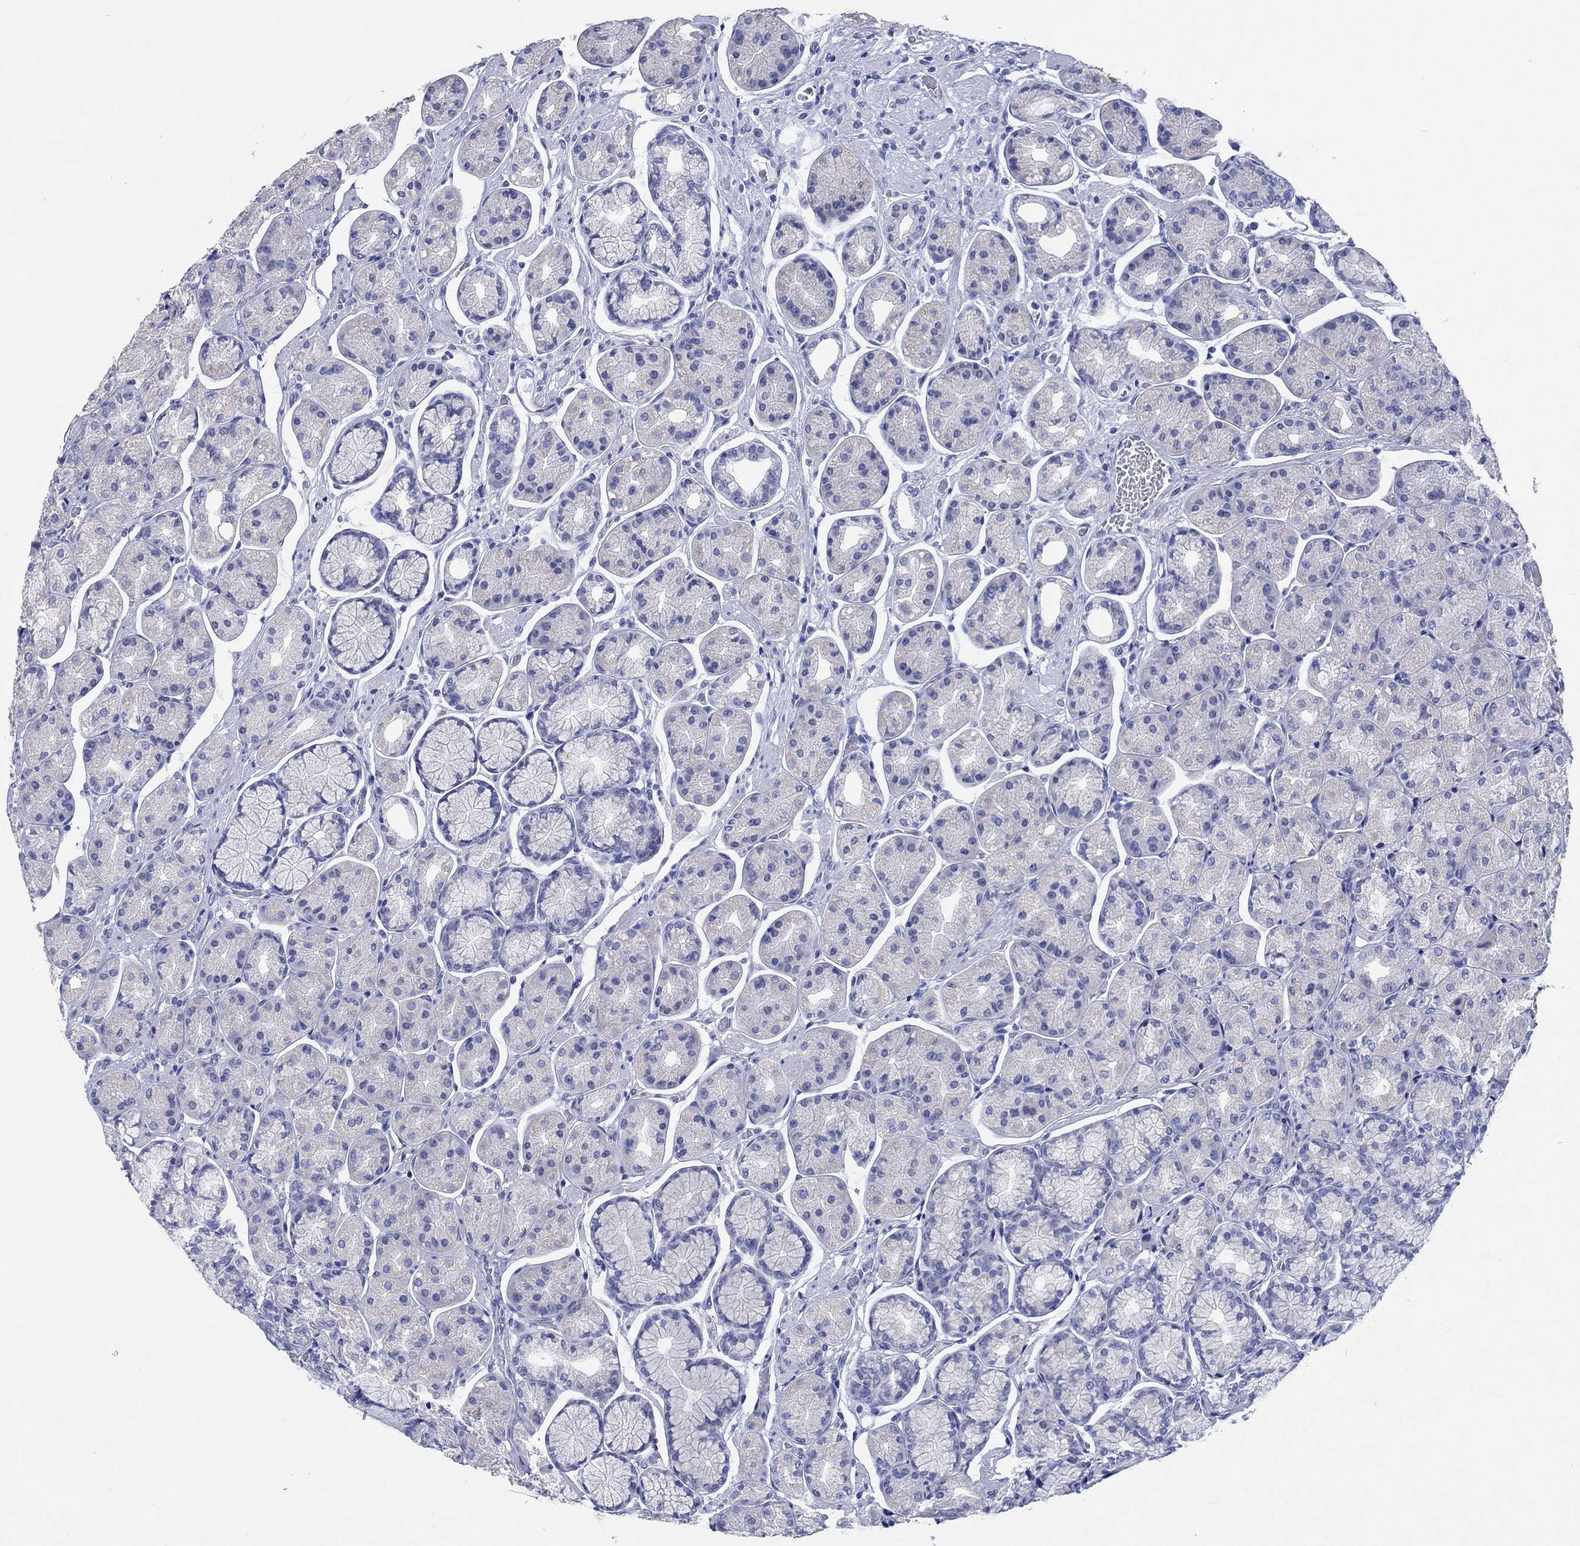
{"staining": {"intensity": "weak", "quantity": "<25%", "location": "cytoplasmic/membranous"}, "tissue": "stomach", "cell_type": "Glandular cells", "image_type": "normal", "snomed": [{"axis": "morphology", "description": "Normal tissue, NOS"}, {"axis": "morphology", "description": "Adenocarcinoma, NOS"}, {"axis": "morphology", "description": "Adenocarcinoma, High grade"}, {"axis": "topography", "description": "Stomach, upper"}, {"axis": "topography", "description": "Stomach"}], "caption": "DAB (3,3'-diaminobenzidine) immunohistochemical staining of unremarkable human stomach displays no significant staining in glandular cells.", "gene": "HCRT", "patient": {"sex": "female", "age": 65}}